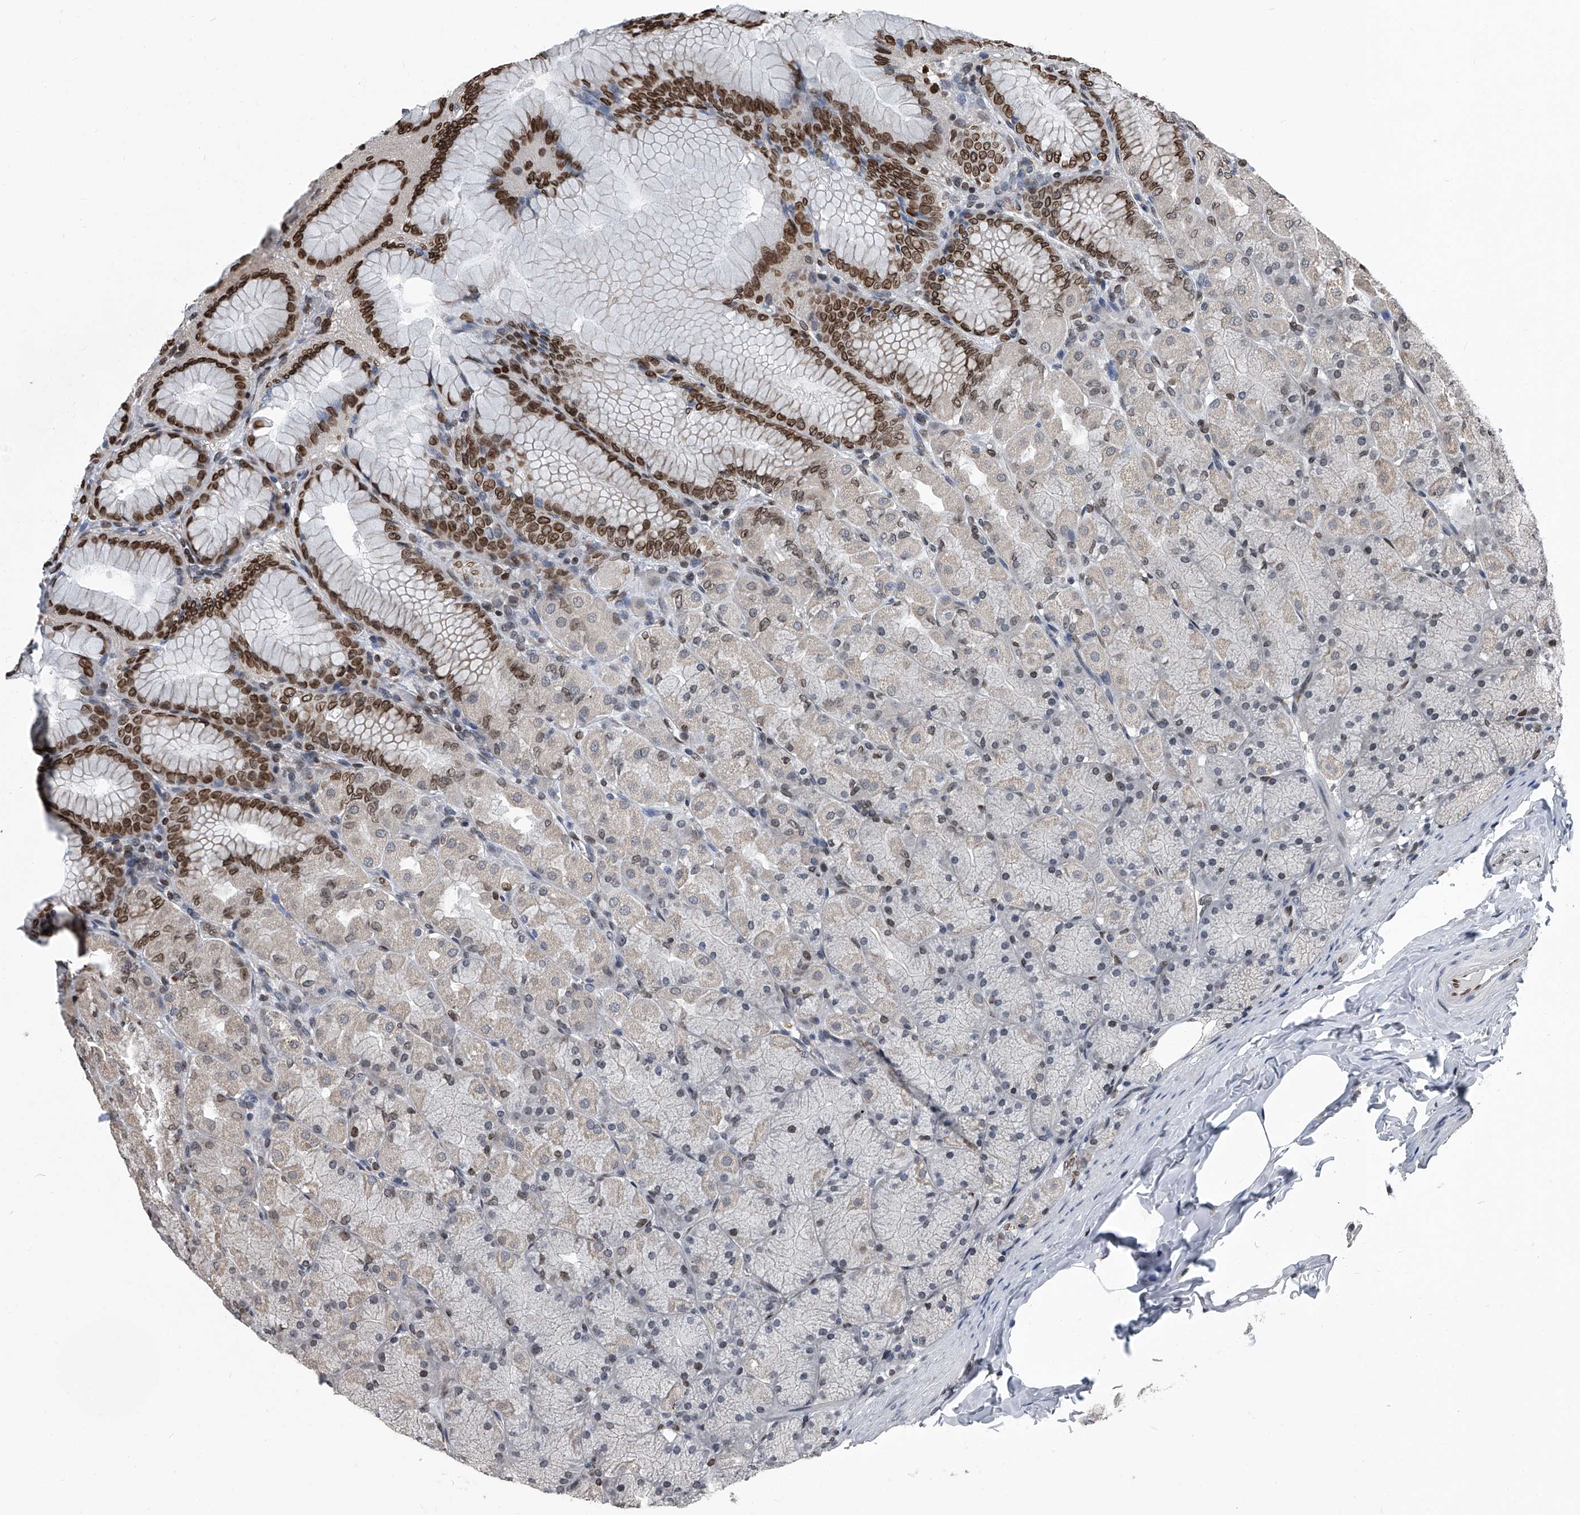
{"staining": {"intensity": "strong", "quantity": "25%-75%", "location": "cytoplasmic/membranous,nuclear"}, "tissue": "stomach", "cell_type": "Glandular cells", "image_type": "normal", "snomed": [{"axis": "morphology", "description": "Normal tissue, NOS"}, {"axis": "topography", "description": "Stomach, upper"}], "caption": "The histopathology image demonstrates immunohistochemical staining of unremarkable stomach. There is strong cytoplasmic/membranous,nuclear expression is appreciated in about 25%-75% of glandular cells. Using DAB (3,3'-diaminobenzidine) (brown) and hematoxylin (blue) stains, captured at high magnification using brightfield microscopy.", "gene": "PHF20", "patient": {"sex": "female", "age": 56}}